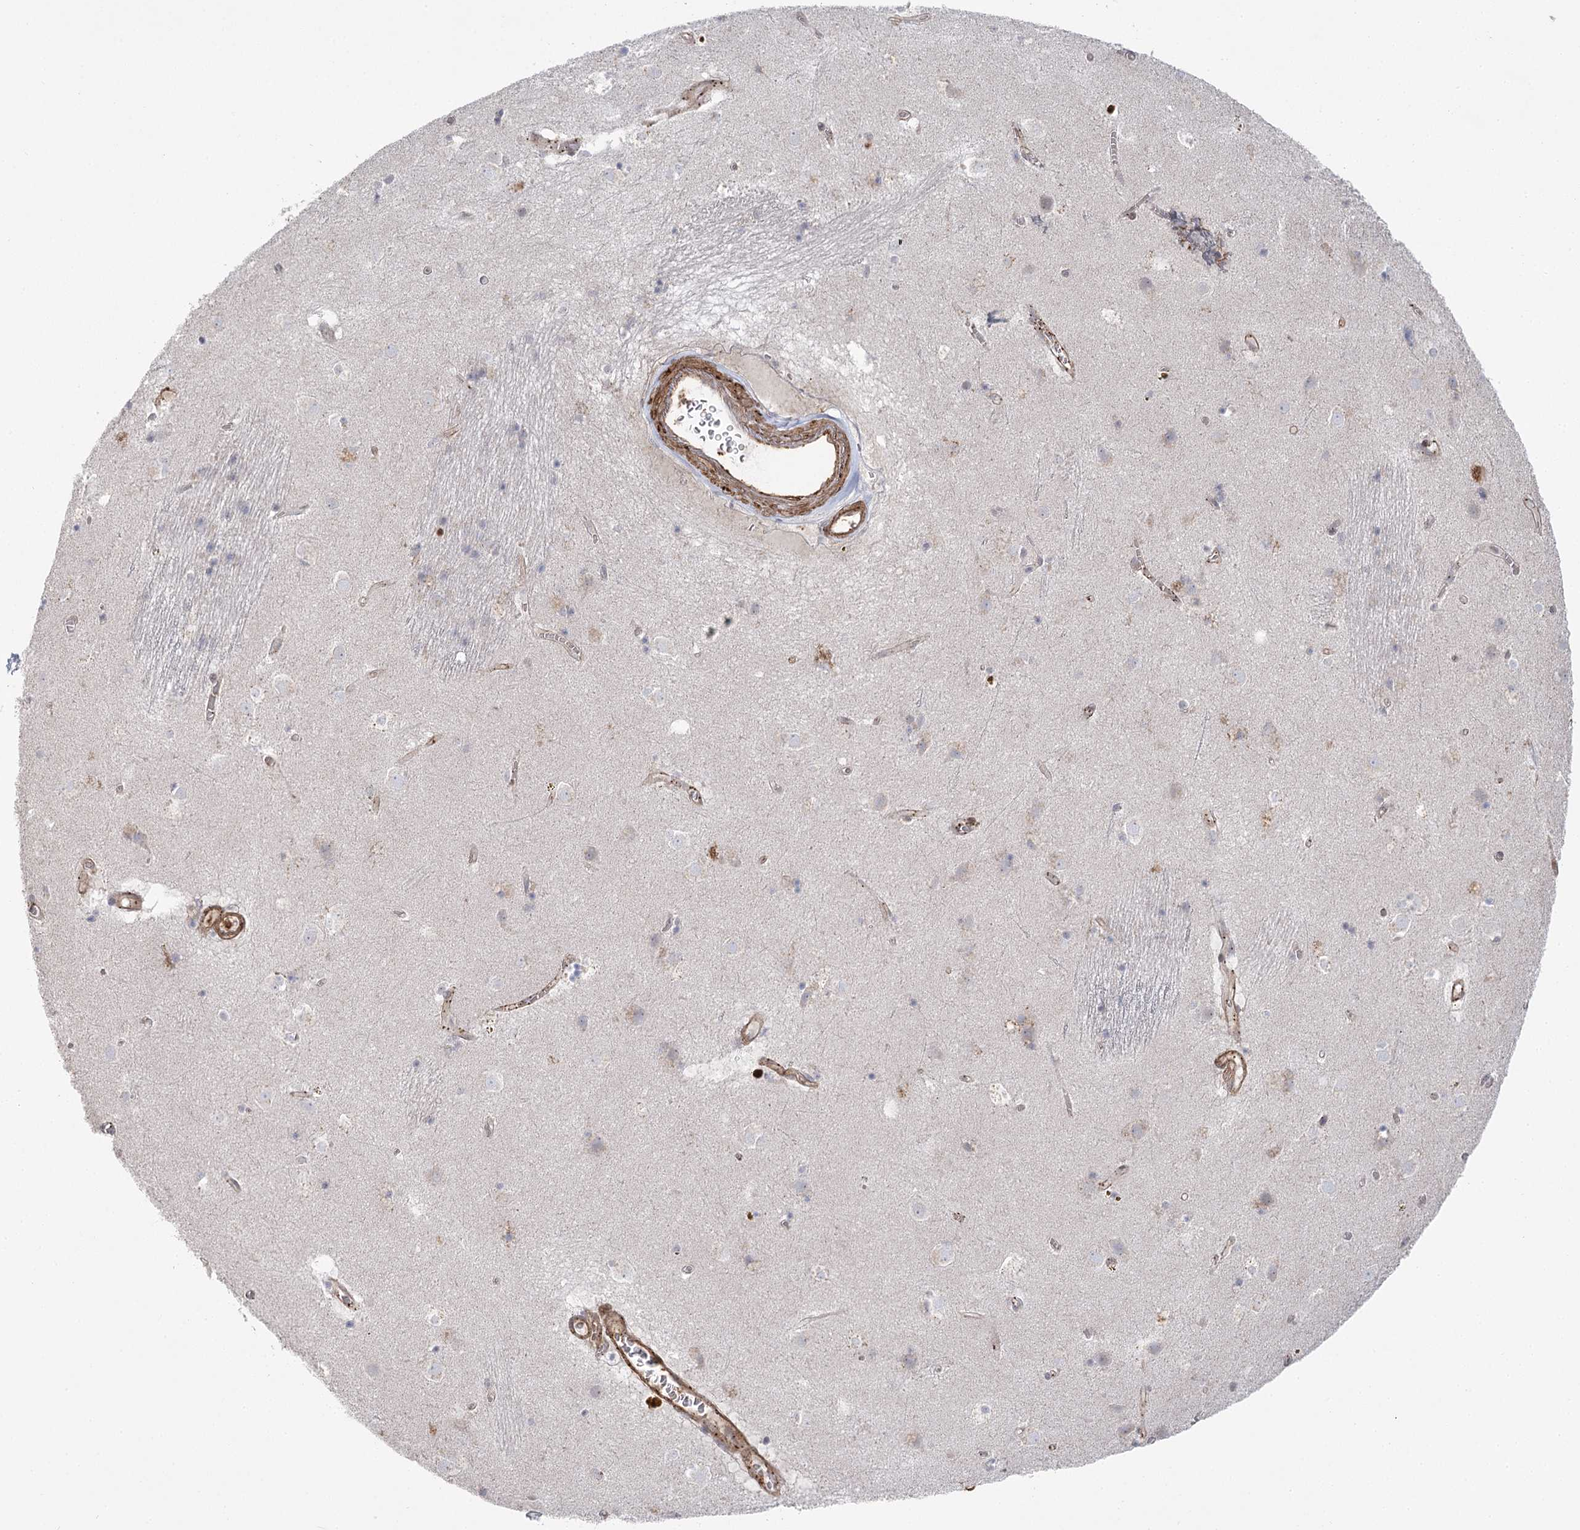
{"staining": {"intensity": "weak", "quantity": "<25%", "location": "cytoplasmic/membranous"}, "tissue": "caudate", "cell_type": "Glial cells", "image_type": "normal", "snomed": [{"axis": "morphology", "description": "Normal tissue, NOS"}, {"axis": "topography", "description": "Lateral ventricle wall"}], "caption": "High magnification brightfield microscopy of benign caudate stained with DAB (3,3'-diaminobenzidine) (brown) and counterstained with hematoxylin (blue): glial cells show no significant staining.", "gene": "AMTN", "patient": {"sex": "male", "age": 70}}